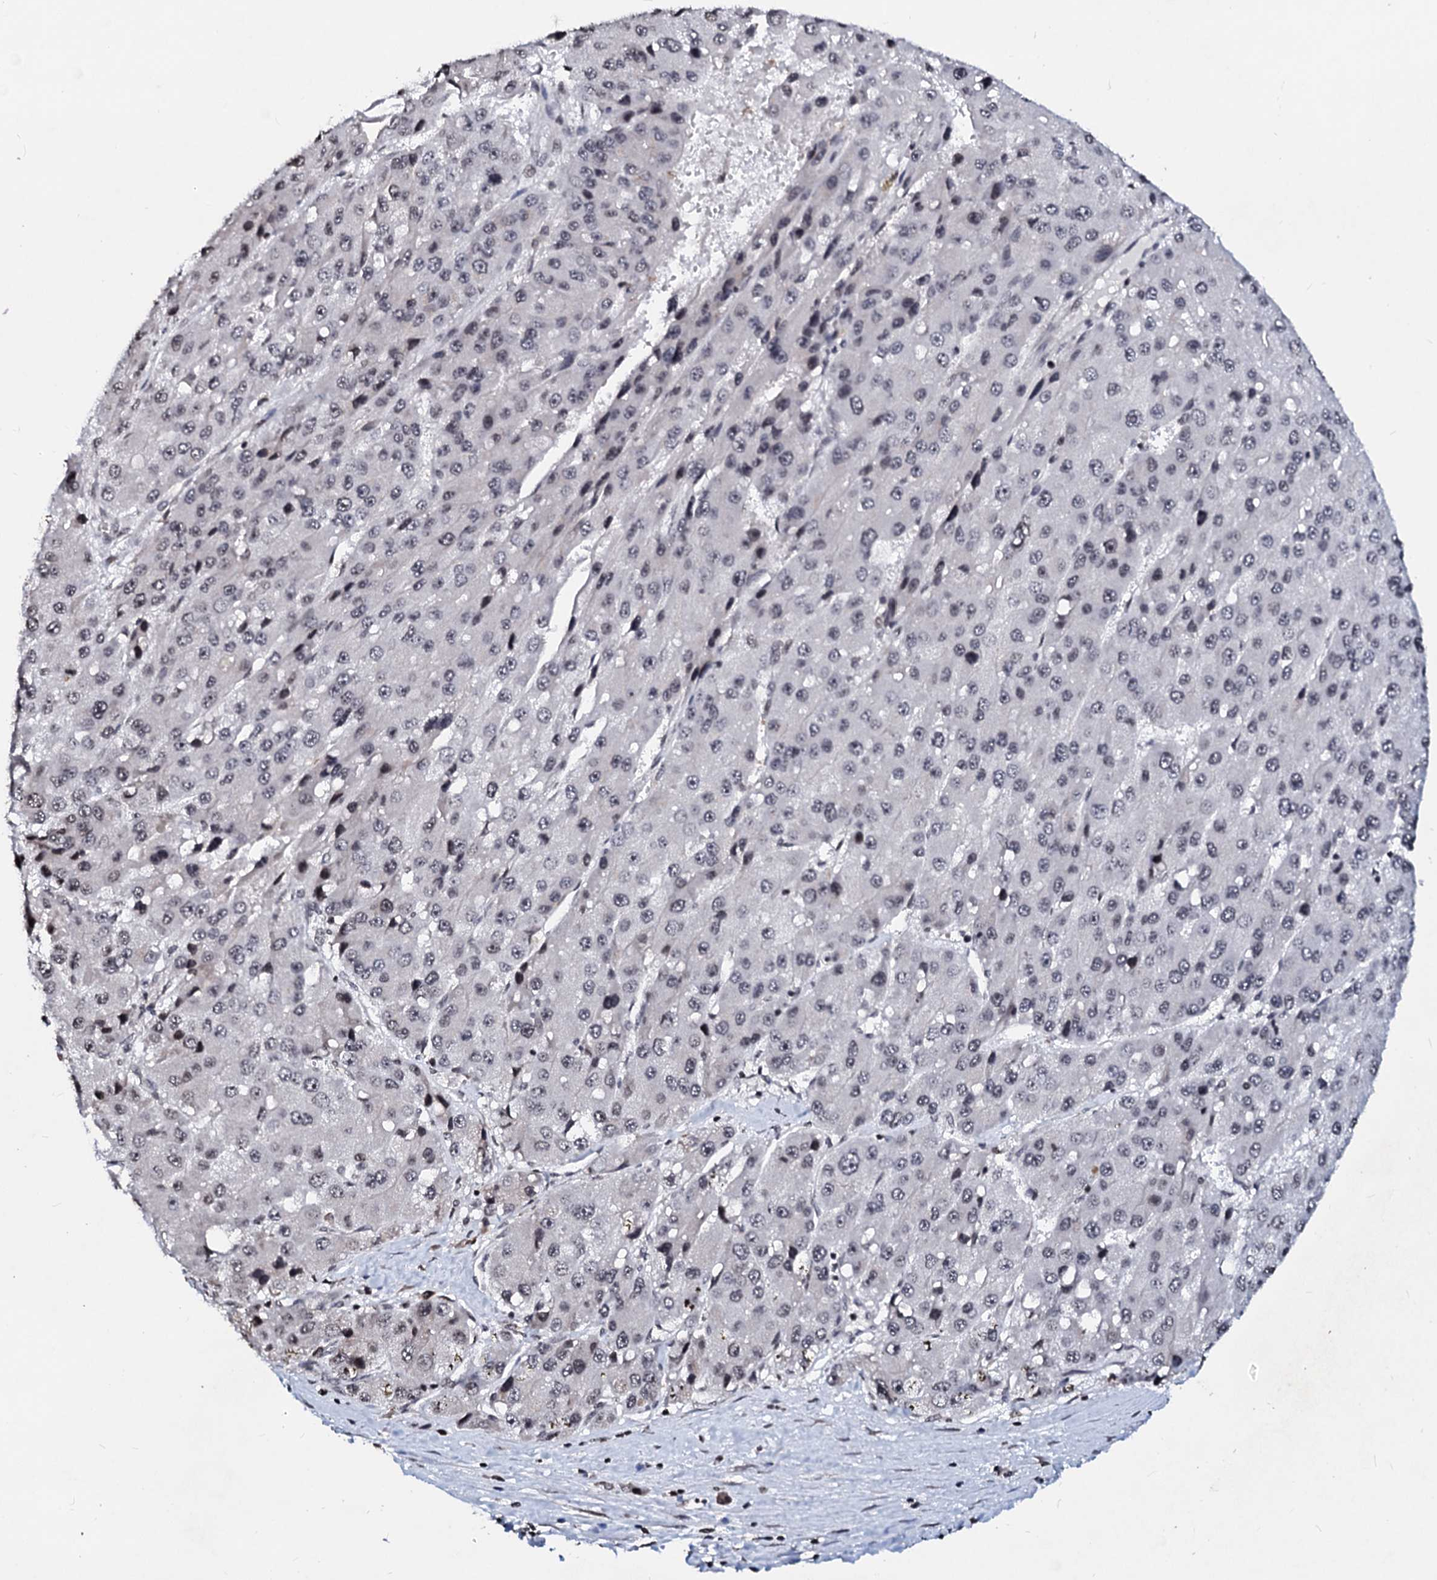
{"staining": {"intensity": "negative", "quantity": "none", "location": "none"}, "tissue": "liver cancer", "cell_type": "Tumor cells", "image_type": "cancer", "snomed": [{"axis": "morphology", "description": "Carcinoma, Hepatocellular, NOS"}, {"axis": "topography", "description": "Liver"}], "caption": "Immunohistochemistry (IHC) micrograph of neoplastic tissue: hepatocellular carcinoma (liver) stained with DAB shows no significant protein positivity in tumor cells.", "gene": "LSM11", "patient": {"sex": "female", "age": 73}}